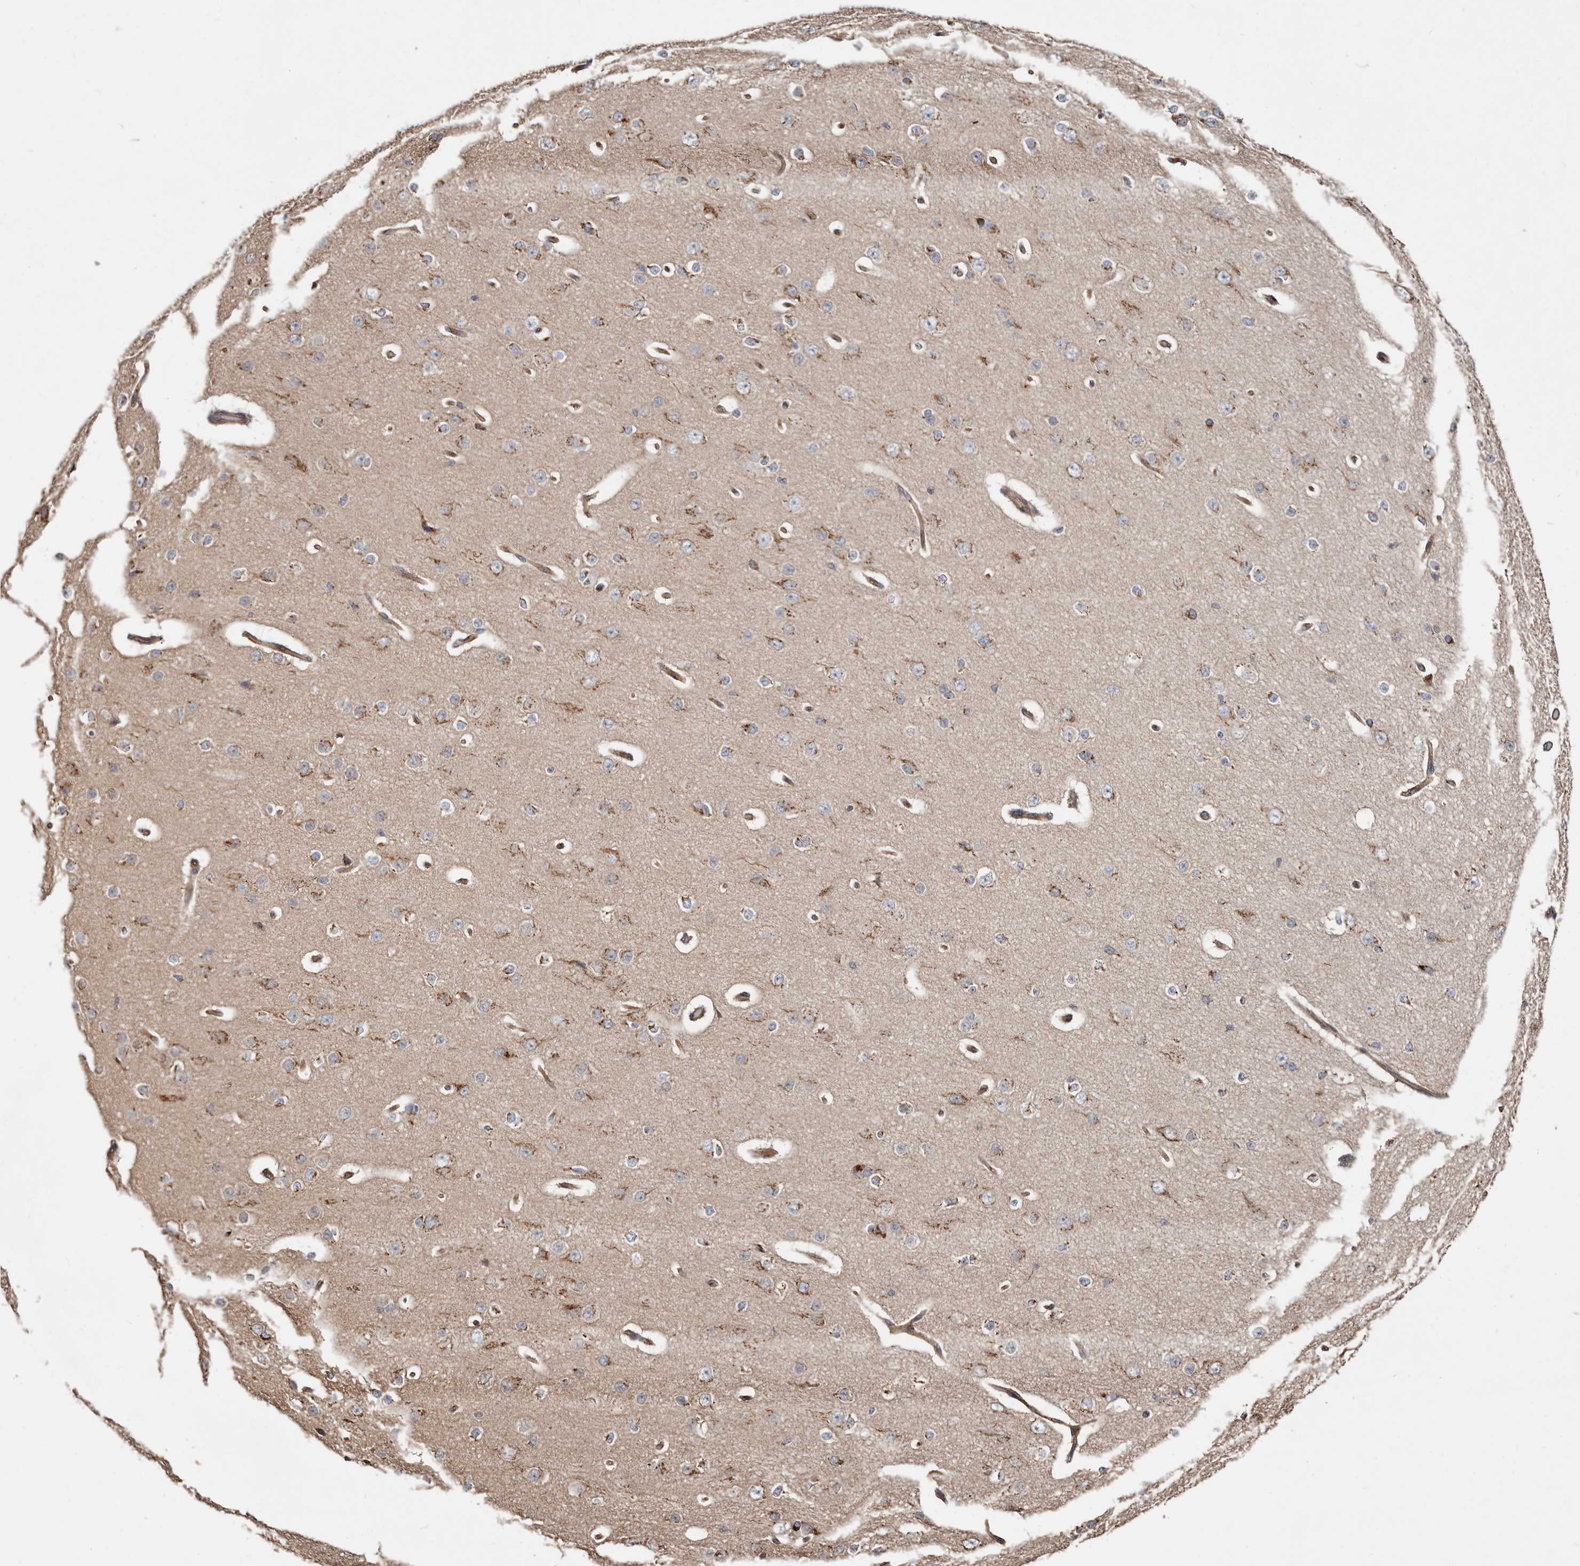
{"staining": {"intensity": "moderate", "quantity": "25%-75%", "location": "cytoplasmic/membranous"}, "tissue": "cerebral cortex", "cell_type": "Endothelial cells", "image_type": "normal", "snomed": [{"axis": "morphology", "description": "Normal tissue, NOS"}, {"axis": "morphology", "description": "Developmental malformation"}, {"axis": "topography", "description": "Cerebral cortex"}], "caption": "A medium amount of moderate cytoplasmic/membranous positivity is identified in about 25%-75% of endothelial cells in normal cerebral cortex.", "gene": "COG1", "patient": {"sex": "female", "age": 30}}